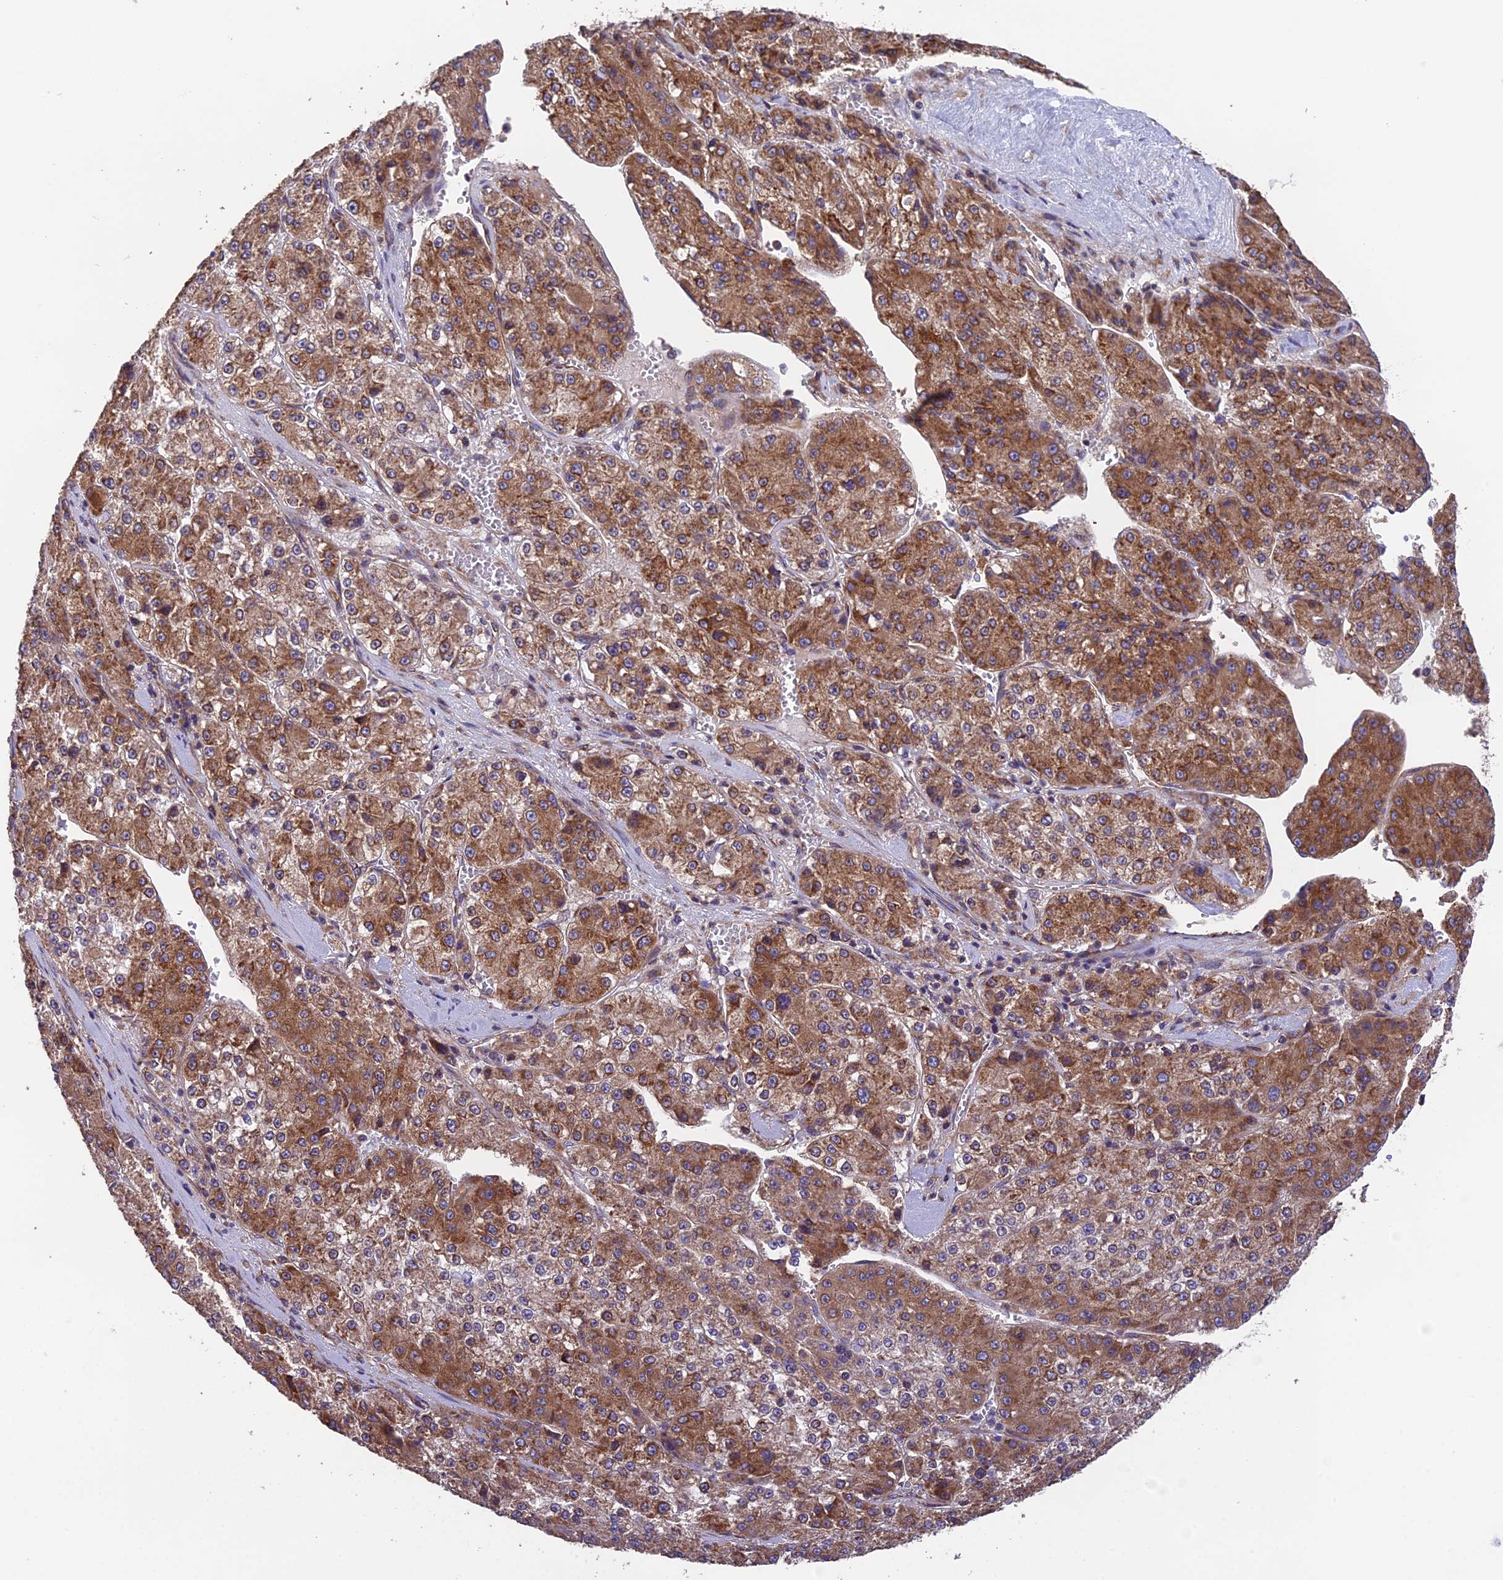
{"staining": {"intensity": "strong", "quantity": ">75%", "location": "cytoplasmic/membranous"}, "tissue": "liver cancer", "cell_type": "Tumor cells", "image_type": "cancer", "snomed": [{"axis": "morphology", "description": "Carcinoma, Hepatocellular, NOS"}, {"axis": "topography", "description": "Liver"}], "caption": "Protein expression analysis of hepatocellular carcinoma (liver) reveals strong cytoplasmic/membranous expression in approximately >75% of tumor cells.", "gene": "BLOC1S4", "patient": {"sex": "female", "age": 73}}